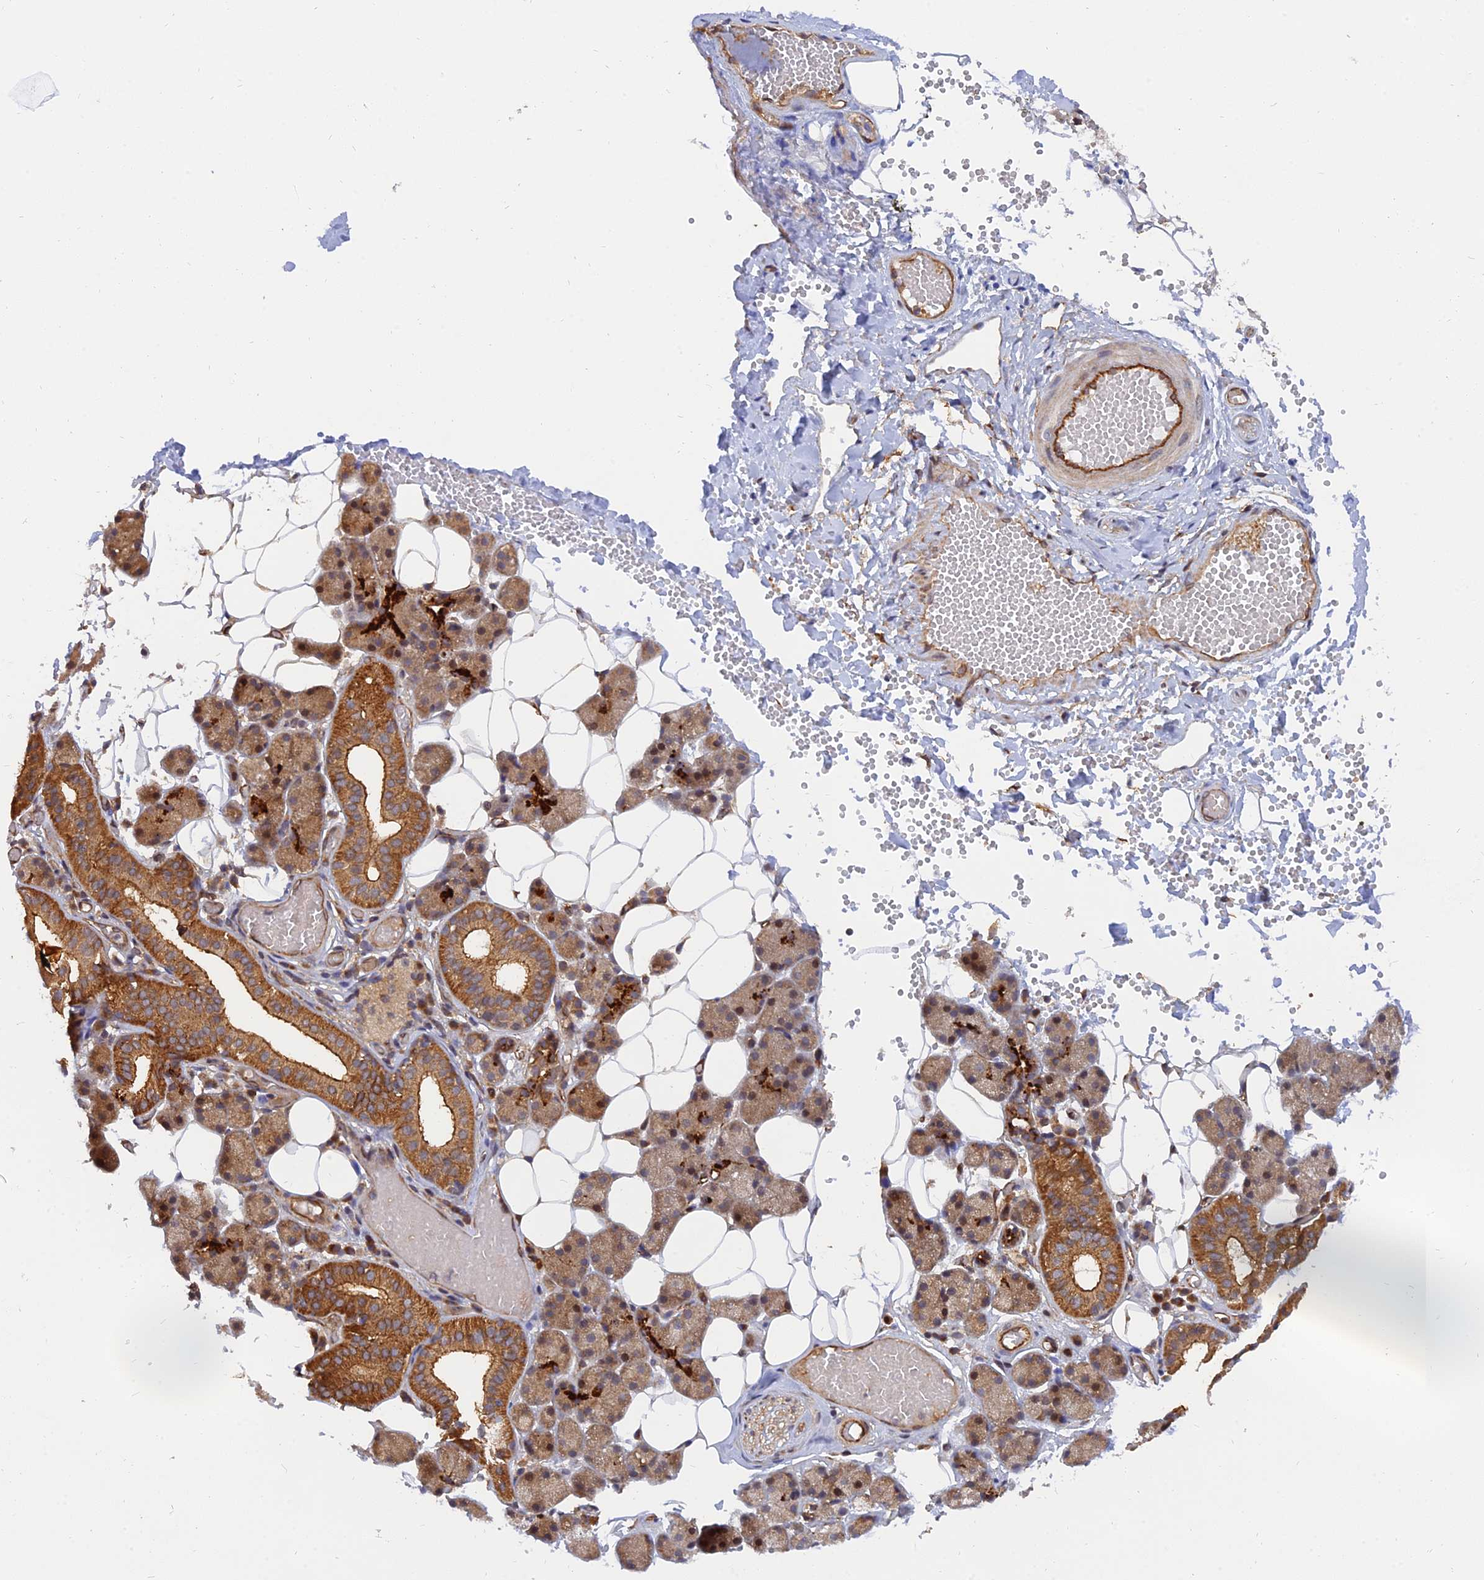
{"staining": {"intensity": "moderate", "quantity": "25%-75%", "location": "cytoplasmic/membranous,nuclear"}, "tissue": "salivary gland", "cell_type": "Glandular cells", "image_type": "normal", "snomed": [{"axis": "morphology", "description": "Normal tissue, NOS"}, {"axis": "topography", "description": "Salivary gland"}], "caption": "Immunohistochemical staining of normal salivary gland exhibits 25%-75% levels of moderate cytoplasmic/membranous,nuclear protein staining in about 25%-75% of glandular cells.", "gene": "WDR41", "patient": {"sex": "female", "age": 33}}